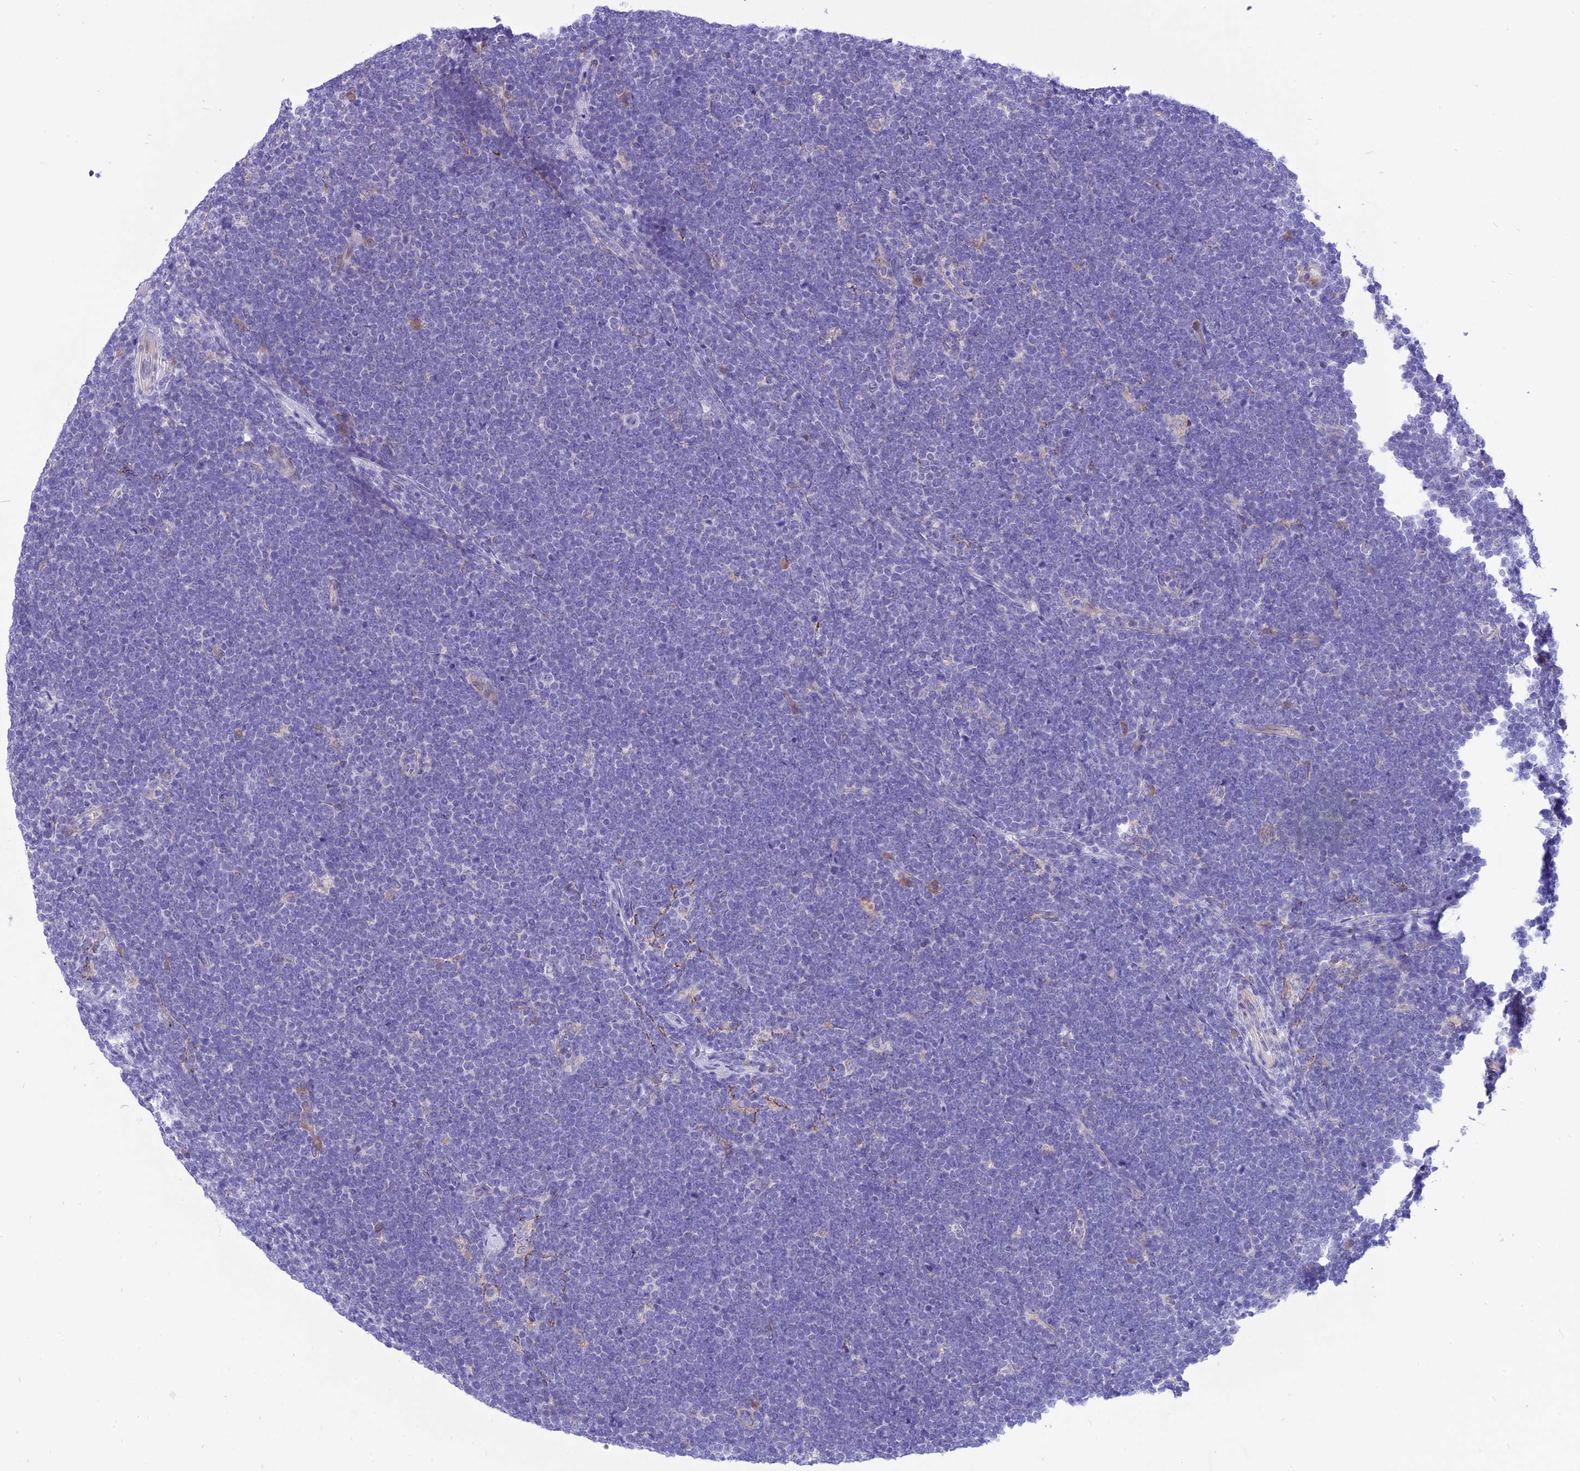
{"staining": {"intensity": "negative", "quantity": "none", "location": "none"}, "tissue": "lymphoma", "cell_type": "Tumor cells", "image_type": "cancer", "snomed": [{"axis": "morphology", "description": "Malignant lymphoma, non-Hodgkin's type, High grade"}, {"axis": "topography", "description": "Lymph node"}], "caption": "The image exhibits no staining of tumor cells in malignant lymphoma, non-Hodgkin's type (high-grade). (DAB (3,3'-diaminobenzidine) immunohistochemistry (IHC) visualized using brightfield microscopy, high magnification).", "gene": "ARMCX6", "patient": {"sex": "male", "age": 13}}